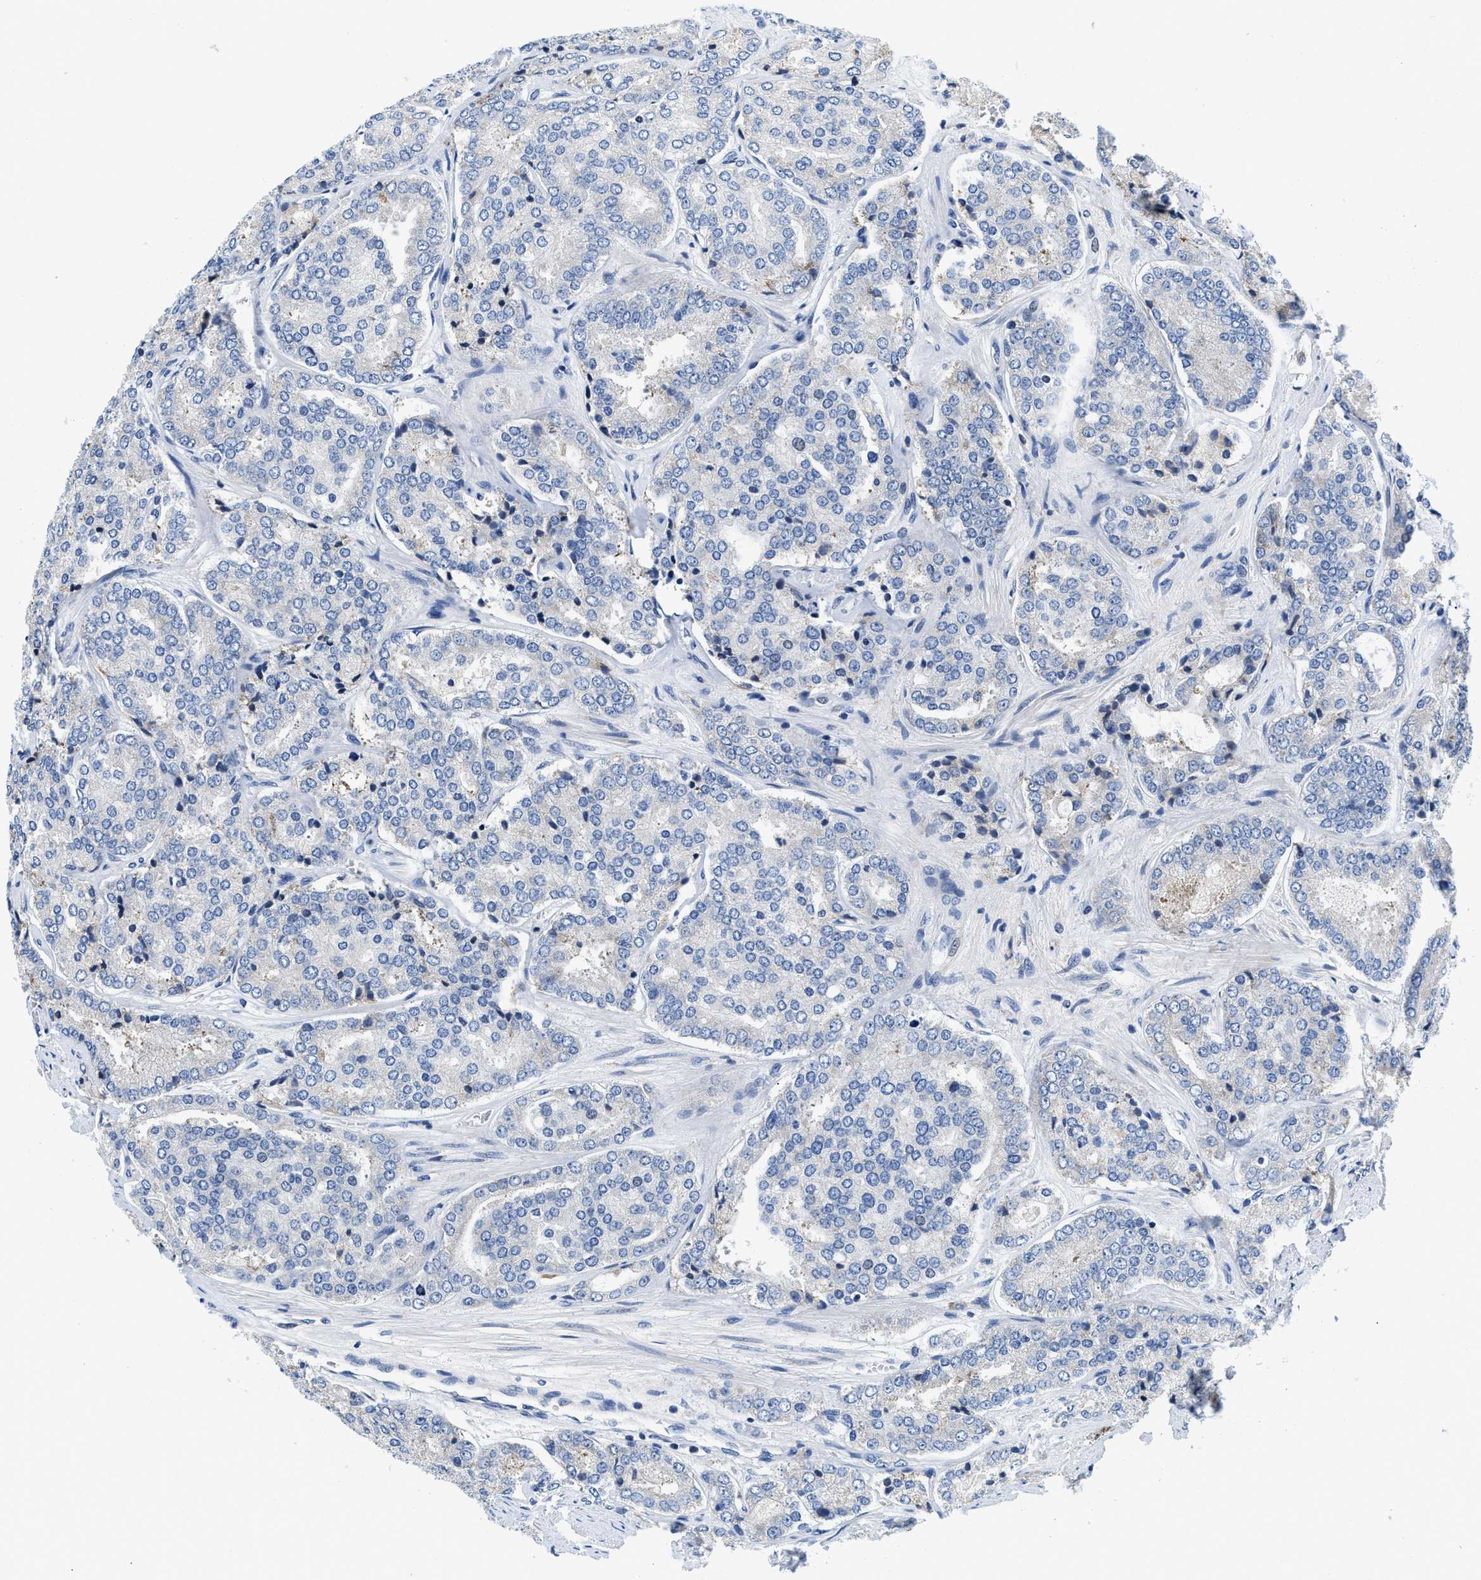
{"staining": {"intensity": "negative", "quantity": "none", "location": "none"}, "tissue": "prostate cancer", "cell_type": "Tumor cells", "image_type": "cancer", "snomed": [{"axis": "morphology", "description": "Adenocarcinoma, High grade"}, {"axis": "topography", "description": "Prostate"}], "caption": "This micrograph is of prostate adenocarcinoma (high-grade) stained with immunohistochemistry to label a protein in brown with the nuclei are counter-stained blue. There is no positivity in tumor cells.", "gene": "IKBKE", "patient": {"sex": "male", "age": 65}}